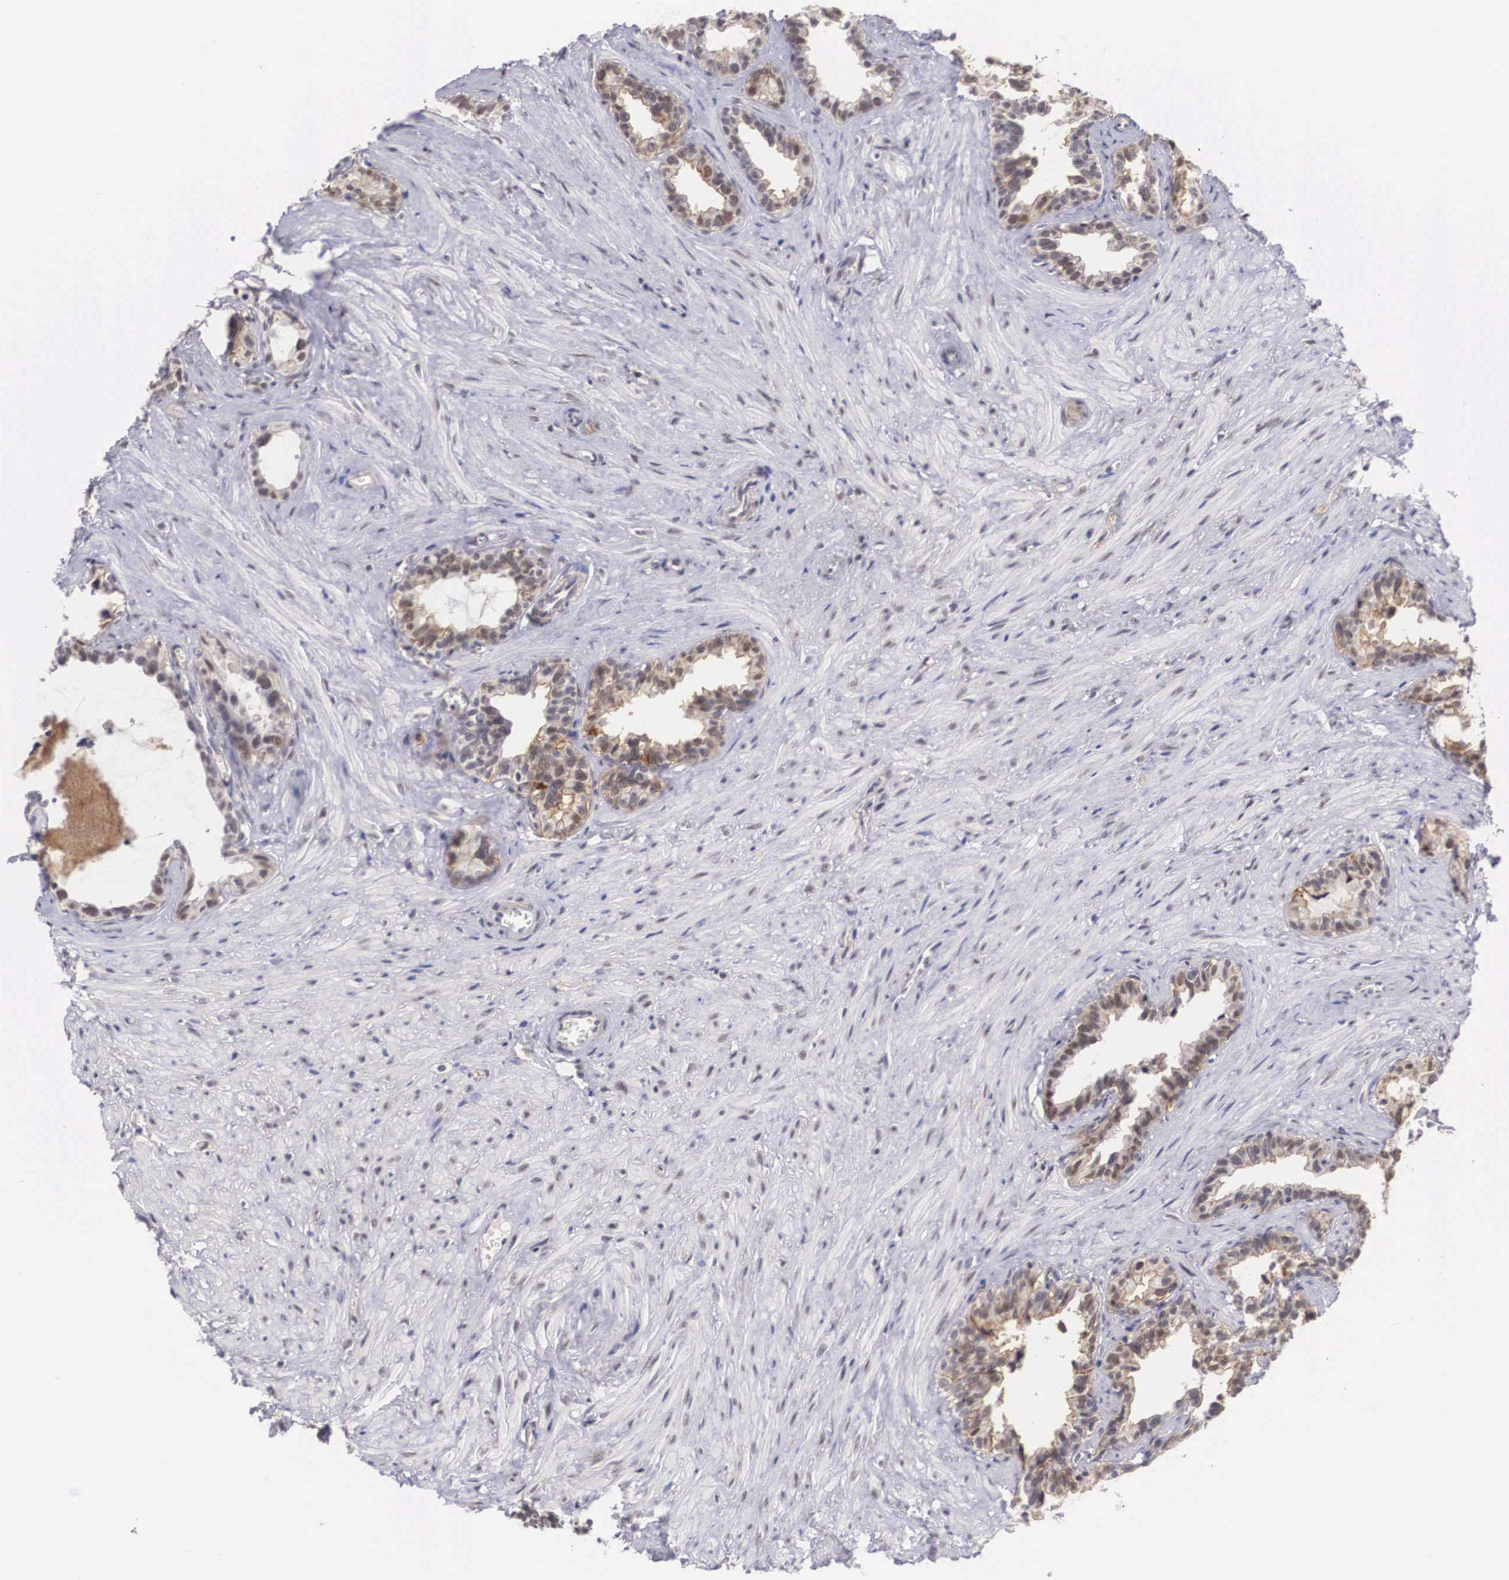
{"staining": {"intensity": "weak", "quantity": "25%-75%", "location": "cytoplasmic/membranous,nuclear"}, "tissue": "seminal vesicle", "cell_type": "Glandular cells", "image_type": "normal", "snomed": [{"axis": "morphology", "description": "Normal tissue, NOS"}, {"axis": "topography", "description": "Seminal veicle"}], "caption": "Immunohistochemistry photomicrograph of normal human seminal vesicle stained for a protein (brown), which exhibits low levels of weak cytoplasmic/membranous,nuclear expression in about 25%-75% of glandular cells.", "gene": "NR4A2", "patient": {"sex": "male", "age": 60}}